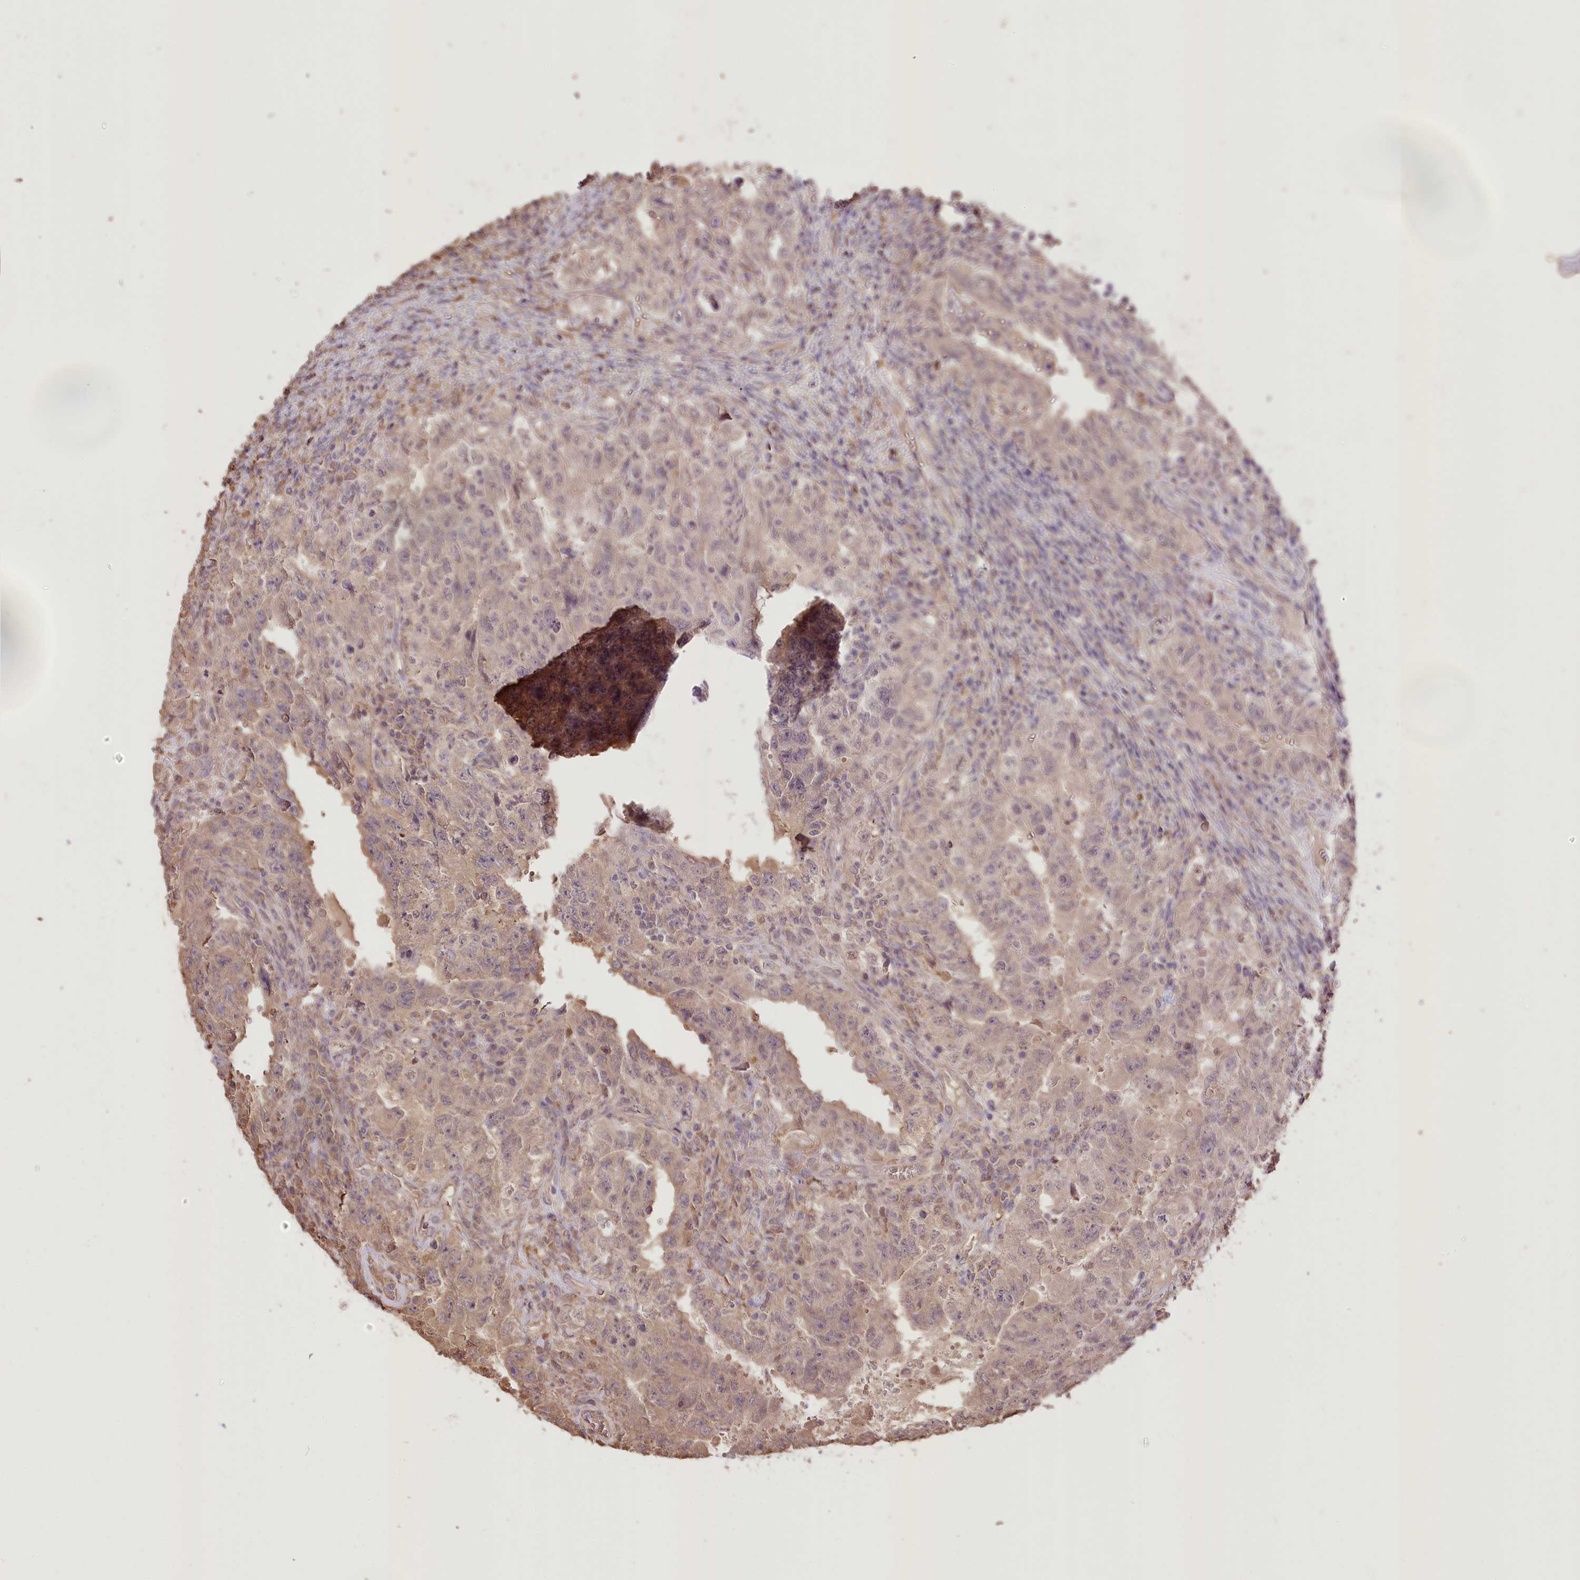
{"staining": {"intensity": "weak", "quantity": ">75%", "location": "cytoplasmic/membranous"}, "tissue": "testis cancer", "cell_type": "Tumor cells", "image_type": "cancer", "snomed": [{"axis": "morphology", "description": "Carcinoma, Embryonal, NOS"}, {"axis": "topography", "description": "Testis"}], "caption": "Human testis cancer (embryonal carcinoma) stained with a brown dye displays weak cytoplasmic/membranous positive expression in about >75% of tumor cells.", "gene": "R3HDM2", "patient": {"sex": "male", "age": 26}}